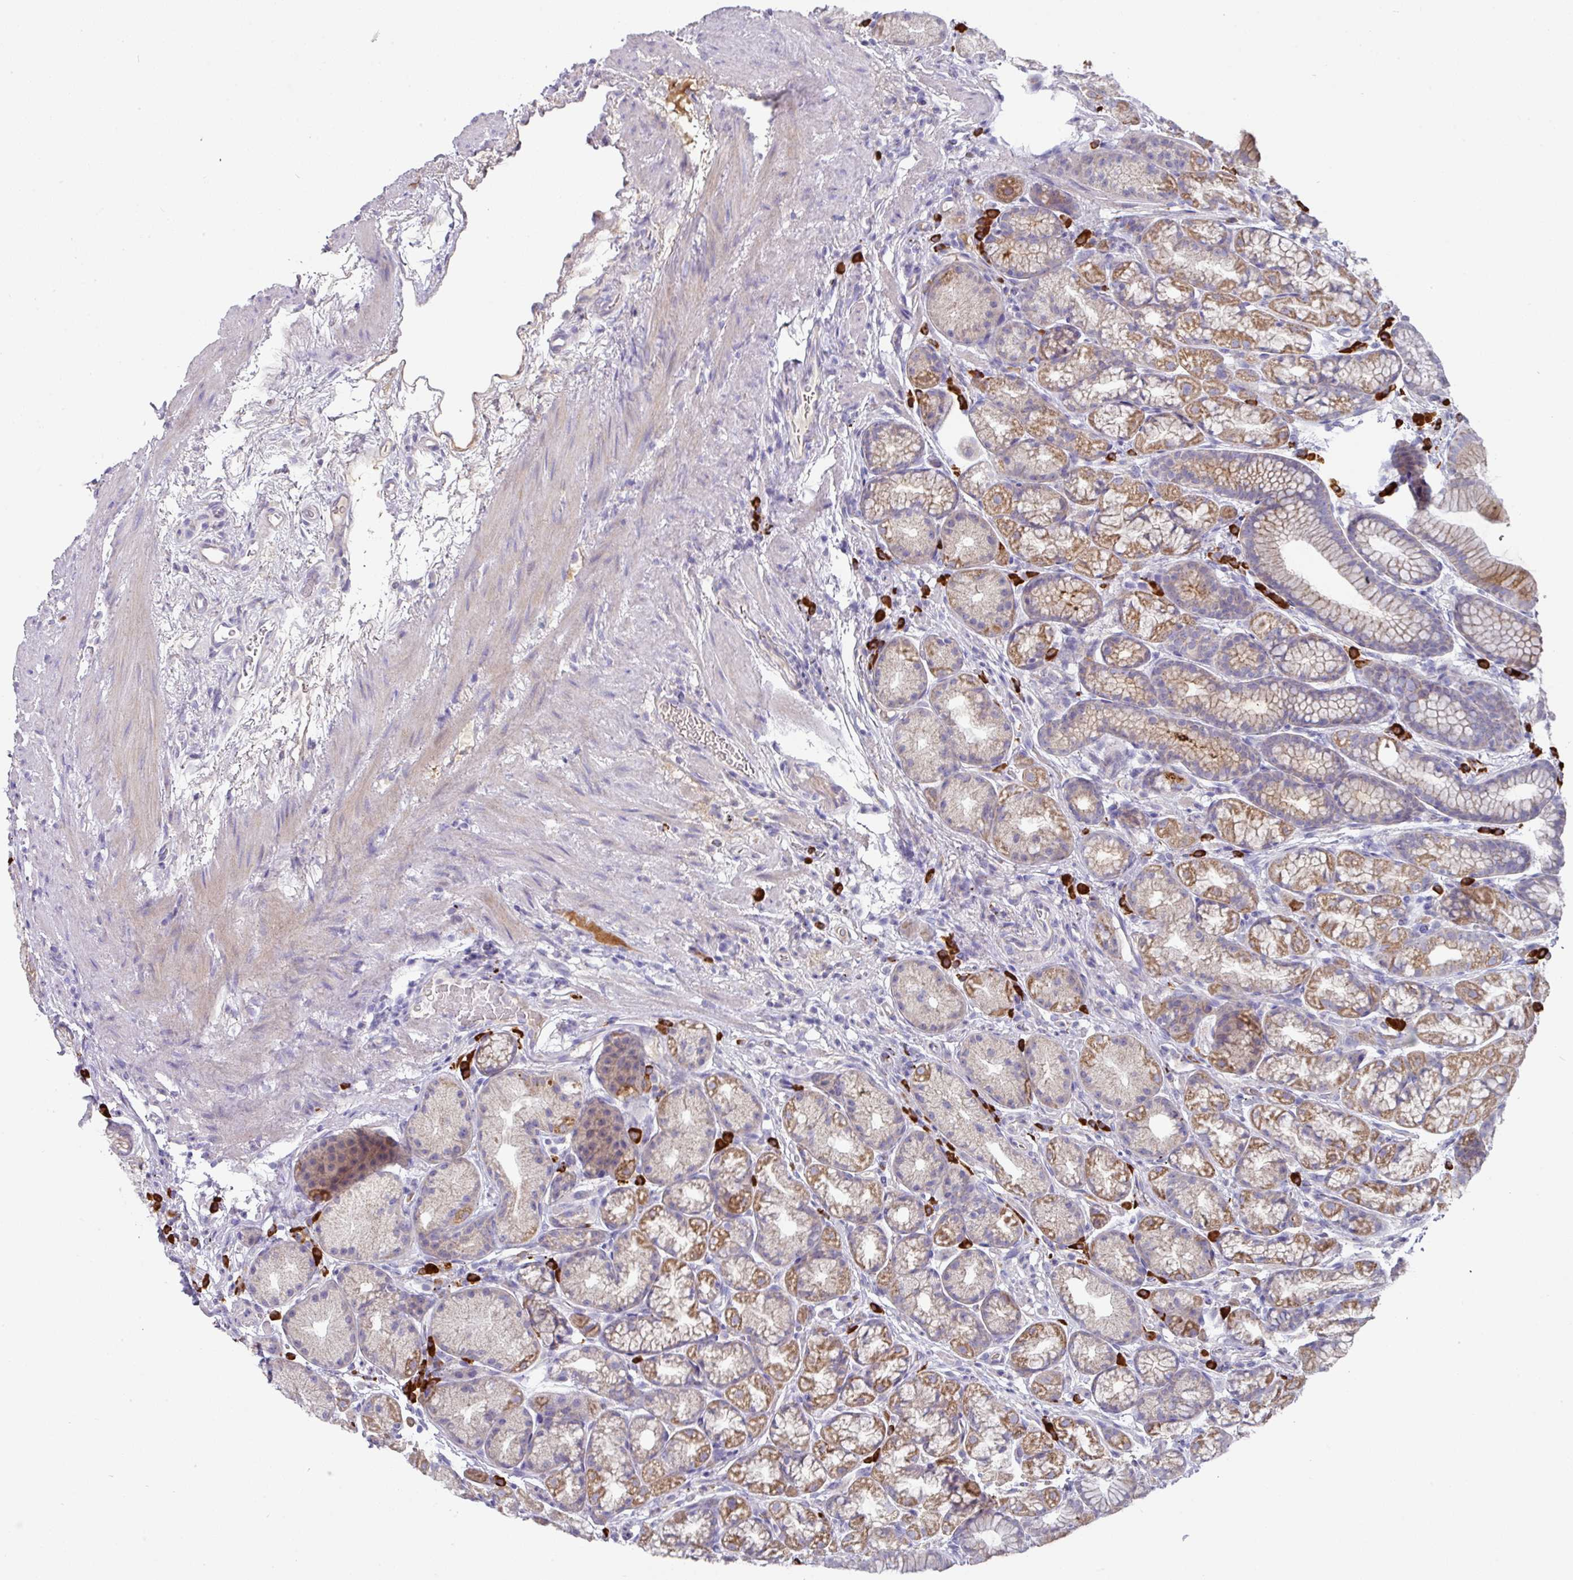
{"staining": {"intensity": "moderate", "quantity": "25%-75%", "location": "cytoplasmic/membranous"}, "tissue": "stomach", "cell_type": "Glandular cells", "image_type": "normal", "snomed": [{"axis": "morphology", "description": "Normal tissue, NOS"}, {"axis": "topography", "description": "Stomach, lower"}], "caption": "A medium amount of moderate cytoplasmic/membranous positivity is identified in approximately 25%-75% of glandular cells in normal stomach. The protein is shown in brown color, while the nuclei are stained blue.", "gene": "IL4R", "patient": {"sex": "male", "age": 67}}